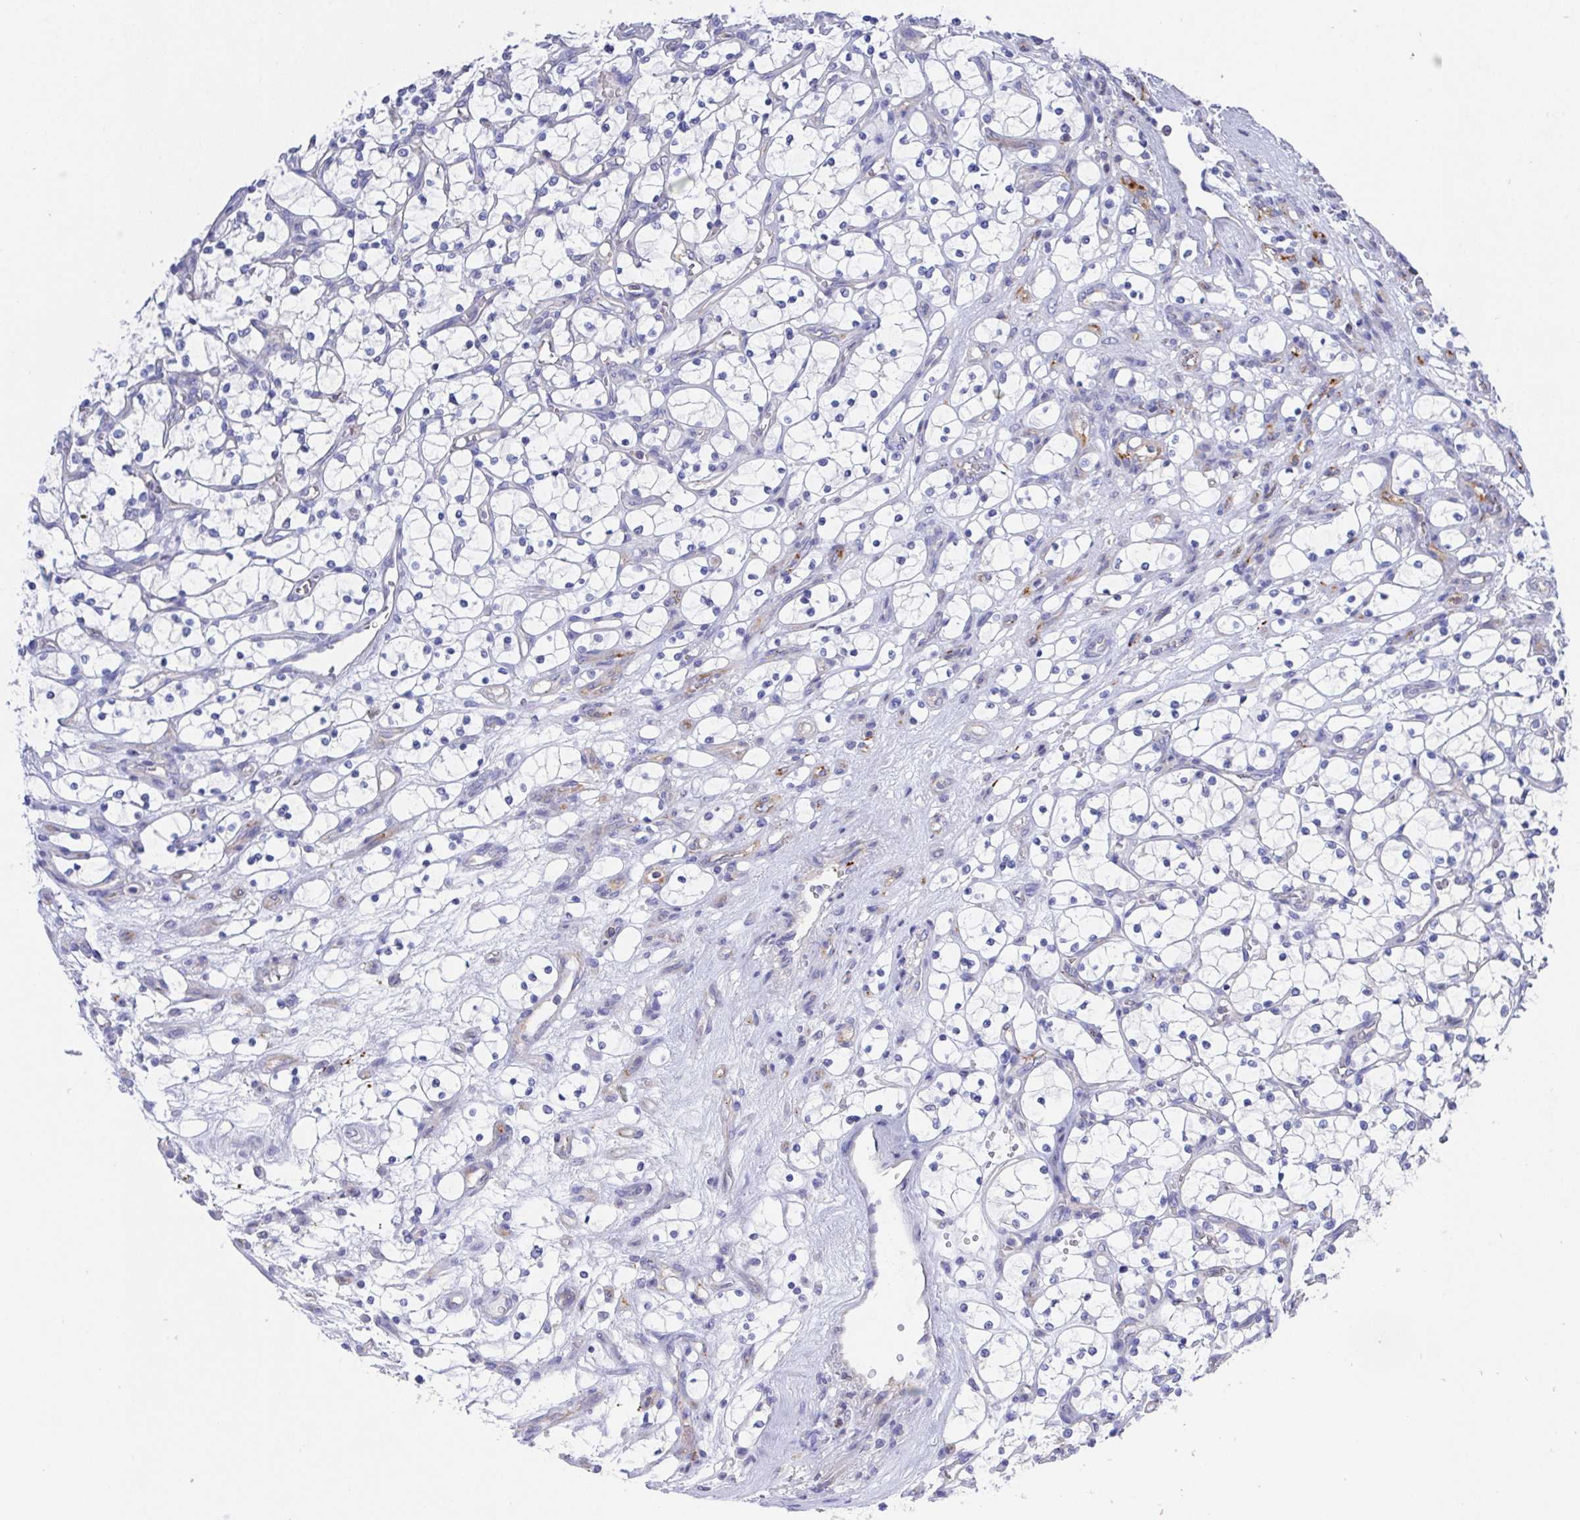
{"staining": {"intensity": "negative", "quantity": "none", "location": "none"}, "tissue": "renal cancer", "cell_type": "Tumor cells", "image_type": "cancer", "snomed": [{"axis": "morphology", "description": "Adenocarcinoma, NOS"}, {"axis": "topography", "description": "Kidney"}], "caption": "Tumor cells are negative for protein expression in human renal adenocarcinoma.", "gene": "PRG3", "patient": {"sex": "female", "age": 69}}